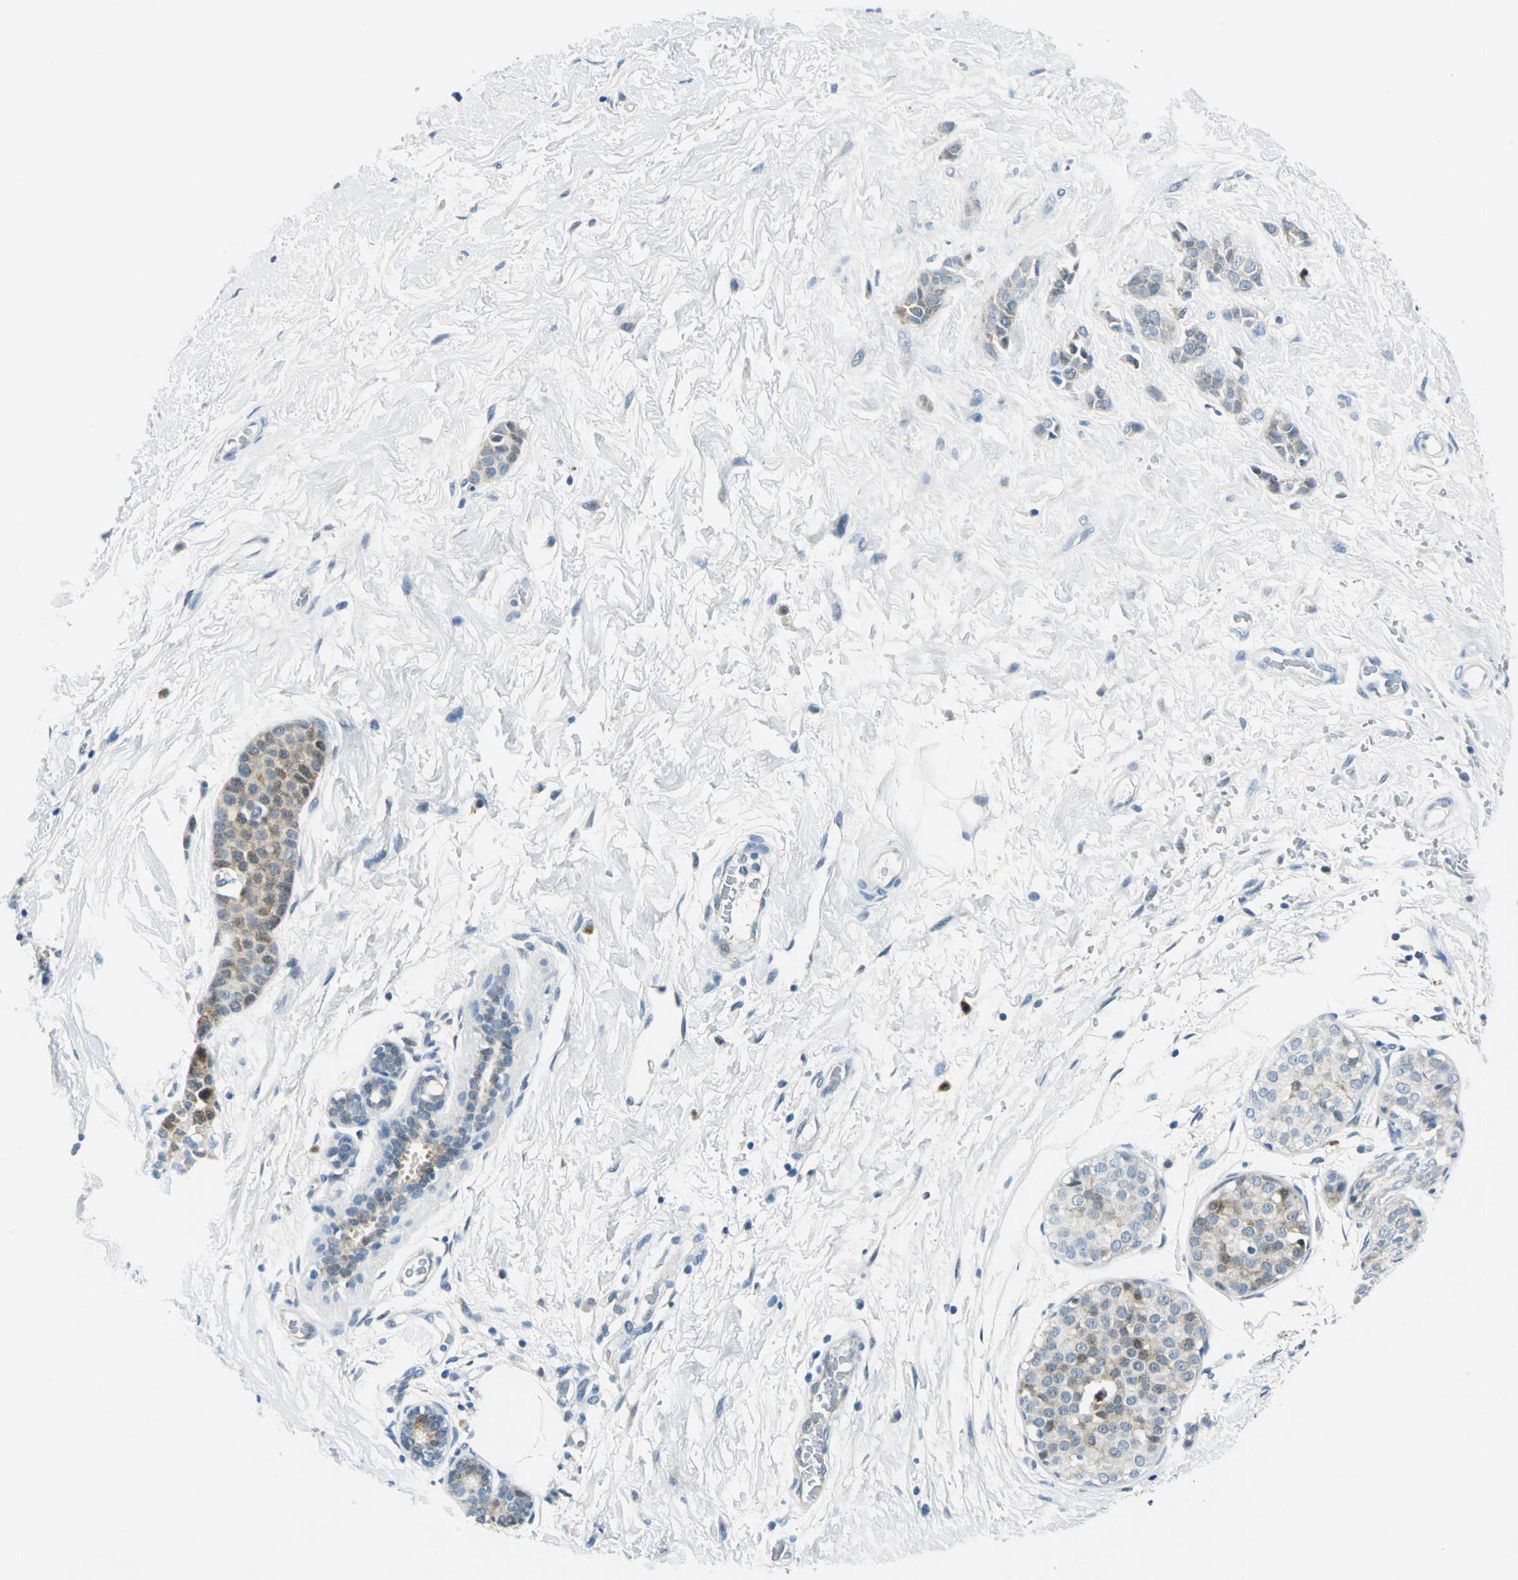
{"staining": {"intensity": "weak", "quantity": "25%-75%", "location": "cytoplasmic/membranous"}, "tissue": "breast cancer", "cell_type": "Tumor cells", "image_type": "cancer", "snomed": [{"axis": "morphology", "description": "Lobular carcinoma, in situ"}, {"axis": "morphology", "description": "Lobular carcinoma"}, {"axis": "topography", "description": "Breast"}], "caption": "Breast lobular carcinoma in situ was stained to show a protein in brown. There is low levels of weak cytoplasmic/membranous staining in approximately 25%-75% of tumor cells. The protein is shown in brown color, while the nuclei are stained blue.", "gene": "AKR1A1", "patient": {"sex": "female", "age": 41}}